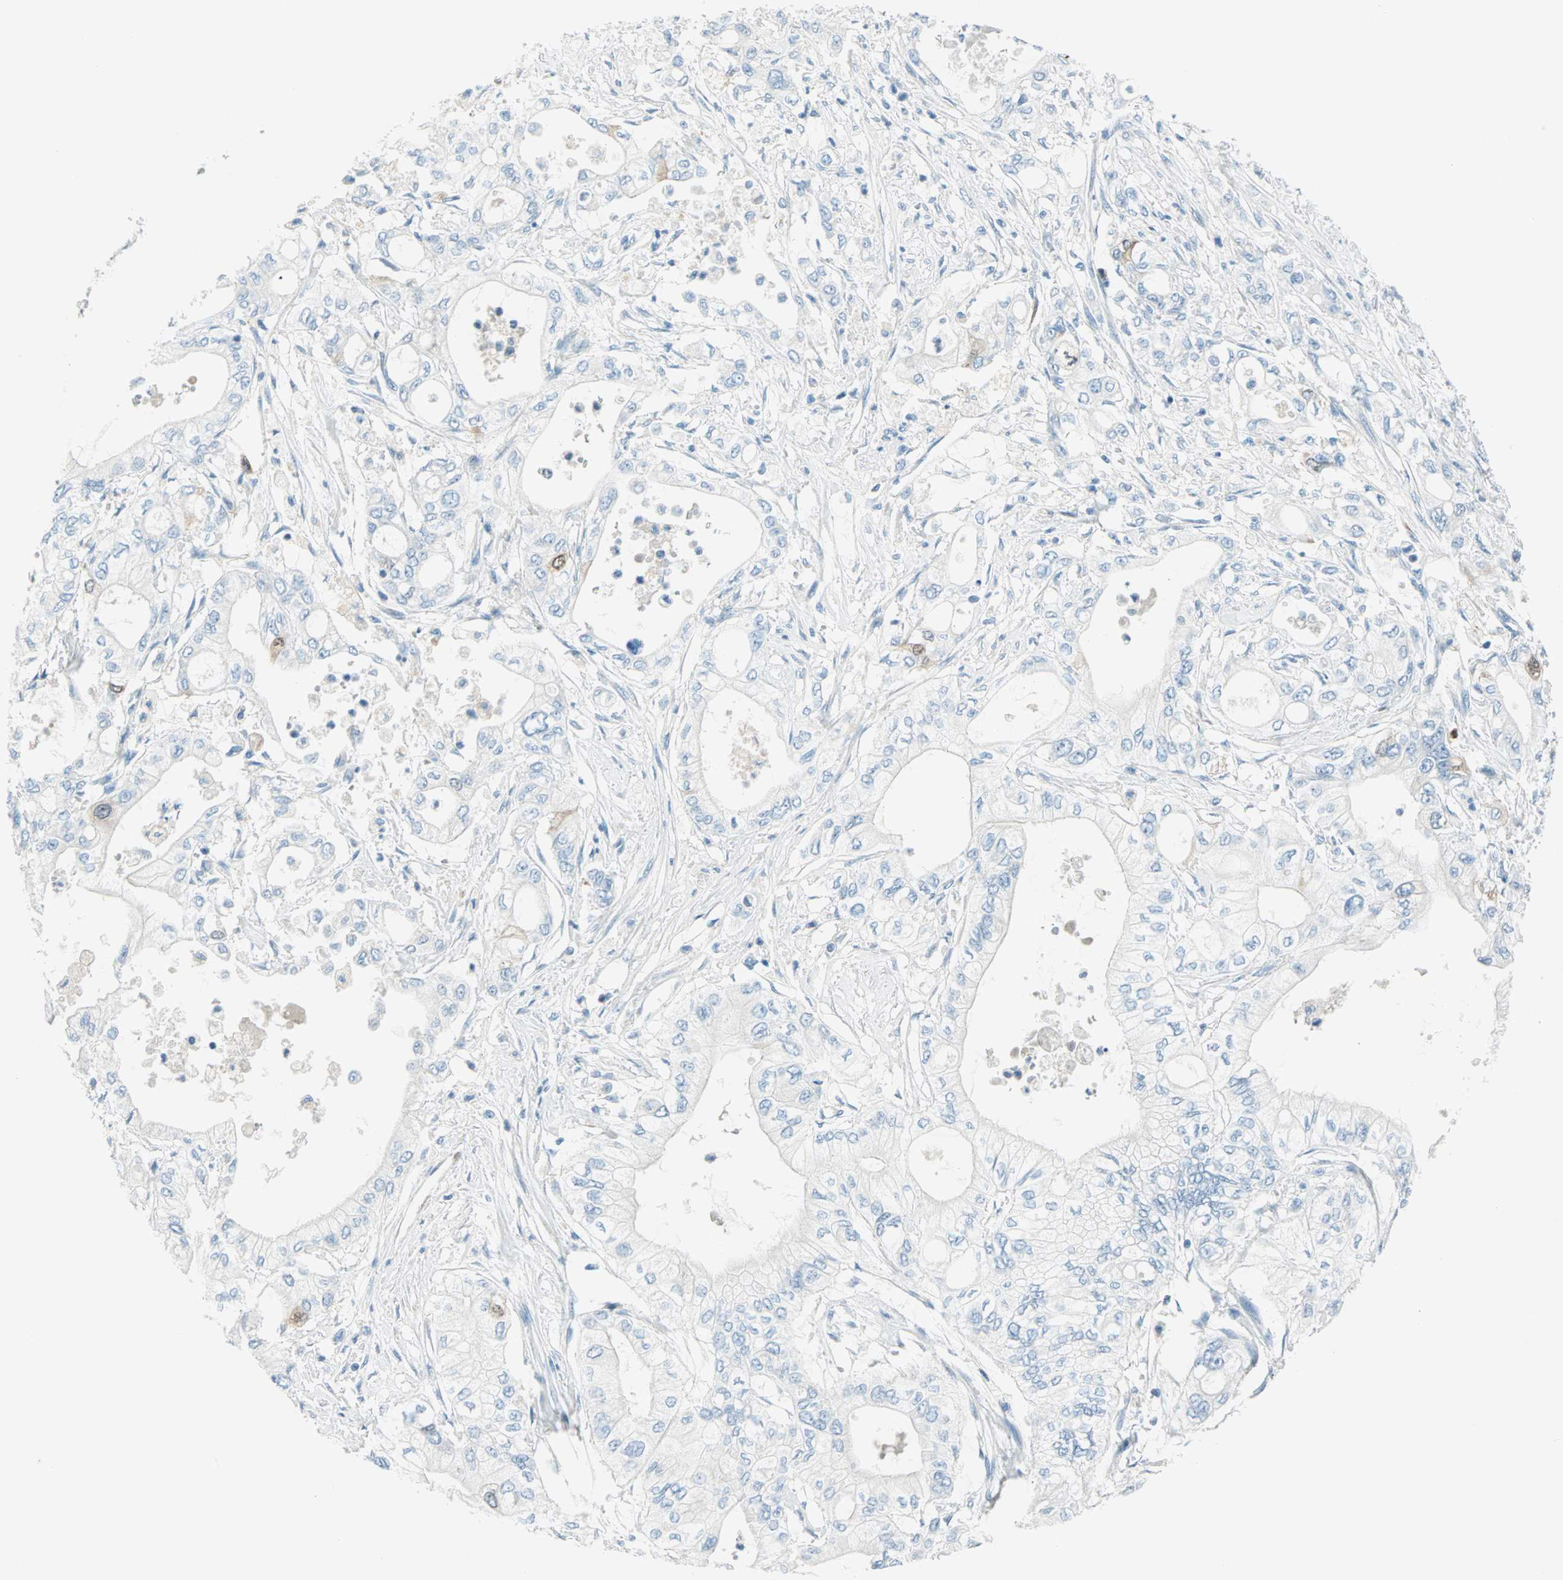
{"staining": {"intensity": "weak", "quantity": "<25%", "location": "cytoplasmic/membranous"}, "tissue": "pancreatic cancer", "cell_type": "Tumor cells", "image_type": "cancer", "snomed": [{"axis": "morphology", "description": "Adenocarcinoma, NOS"}, {"axis": "topography", "description": "Pancreas"}], "caption": "IHC histopathology image of neoplastic tissue: pancreatic cancer (adenocarcinoma) stained with DAB (3,3'-diaminobenzidine) exhibits no significant protein staining in tumor cells.", "gene": "PTTG1", "patient": {"sex": "male", "age": 79}}